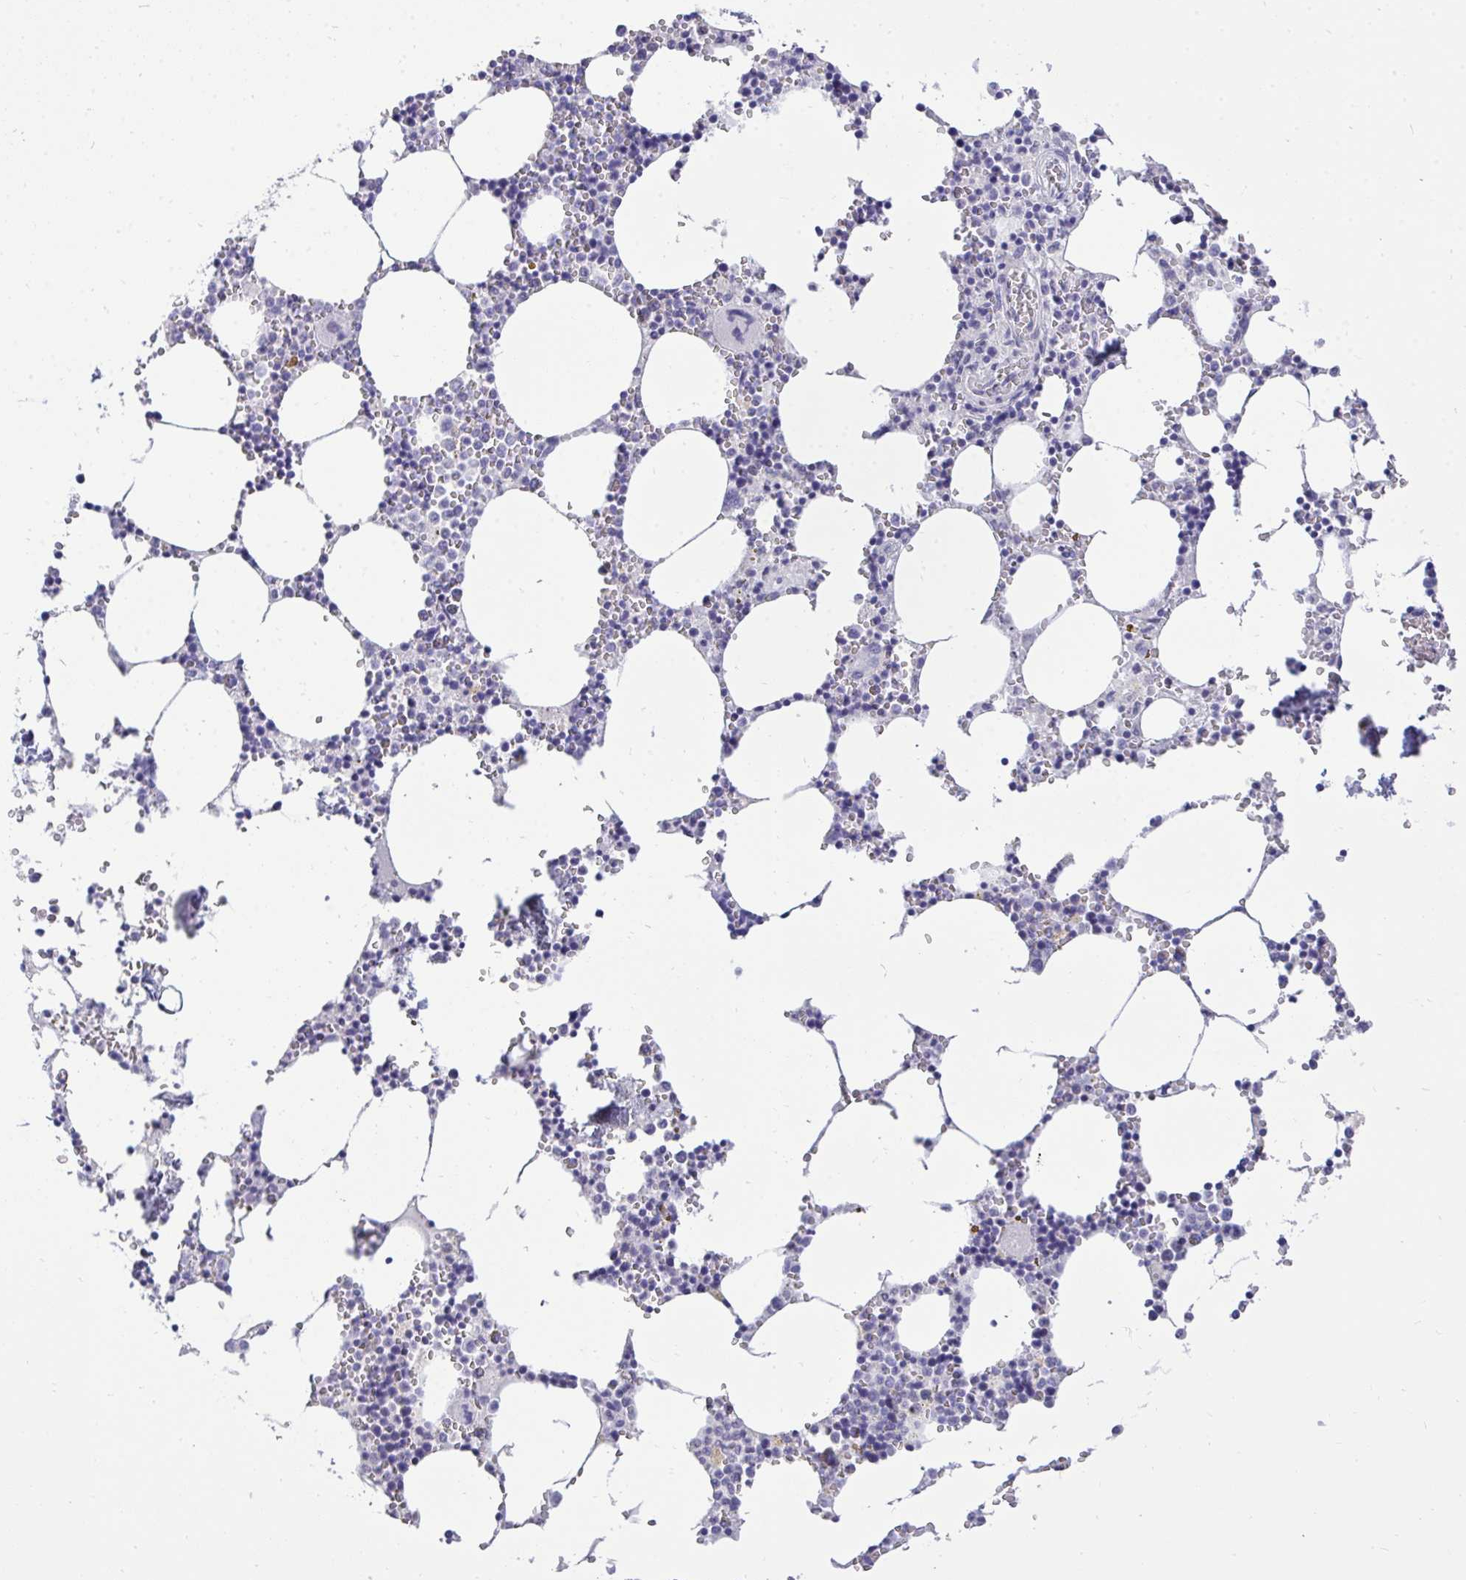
{"staining": {"intensity": "negative", "quantity": "none", "location": "none"}, "tissue": "bone marrow", "cell_type": "Hematopoietic cells", "image_type": "normal", "snomed": [{"axis": "morphology", "description": "Normal tissue, NOS"}, {"axis": "topography", "description": "Bone marrow"}], "caption": "Human bone marrow stained for a protein using immunohistochemistry (IHC) demonstrates no expression in hematopoietic cells.", "gene": "VGLL3", "patient": {"sex": "male", "age": 54}}